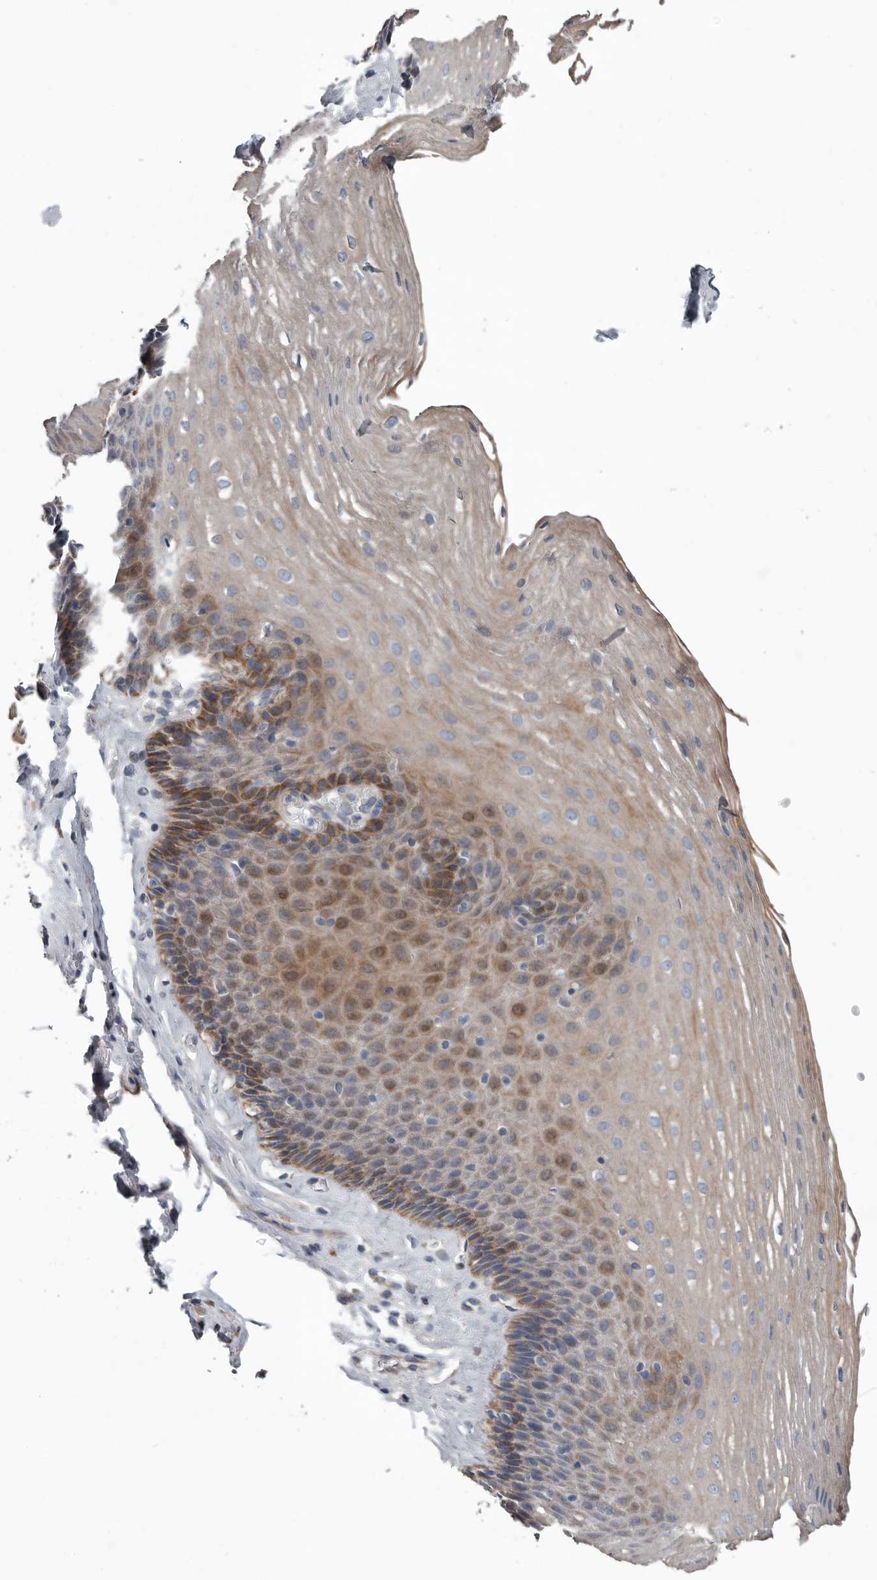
{"staining": {"intensity": "moderate", "quantity": "25%-75%", "location": "cytoplasmic/membranous"}, "tissue": "esophagus", "cell_type": "Squamous epithelial cells", "image_type": "normal", "snomed": [{"axis": "morphology", "description": "Normal tissue, NOS"}, {"axis": "topography", "description": "Esophagus"}], "caption": "A micrograph of esophagus stained for a protein reveals moderate cytoplasmic/membranous brown staining in squamous epithelial cells.", "gene": "DPY19L4", "patient": {"sex": "female", "age": 66}}